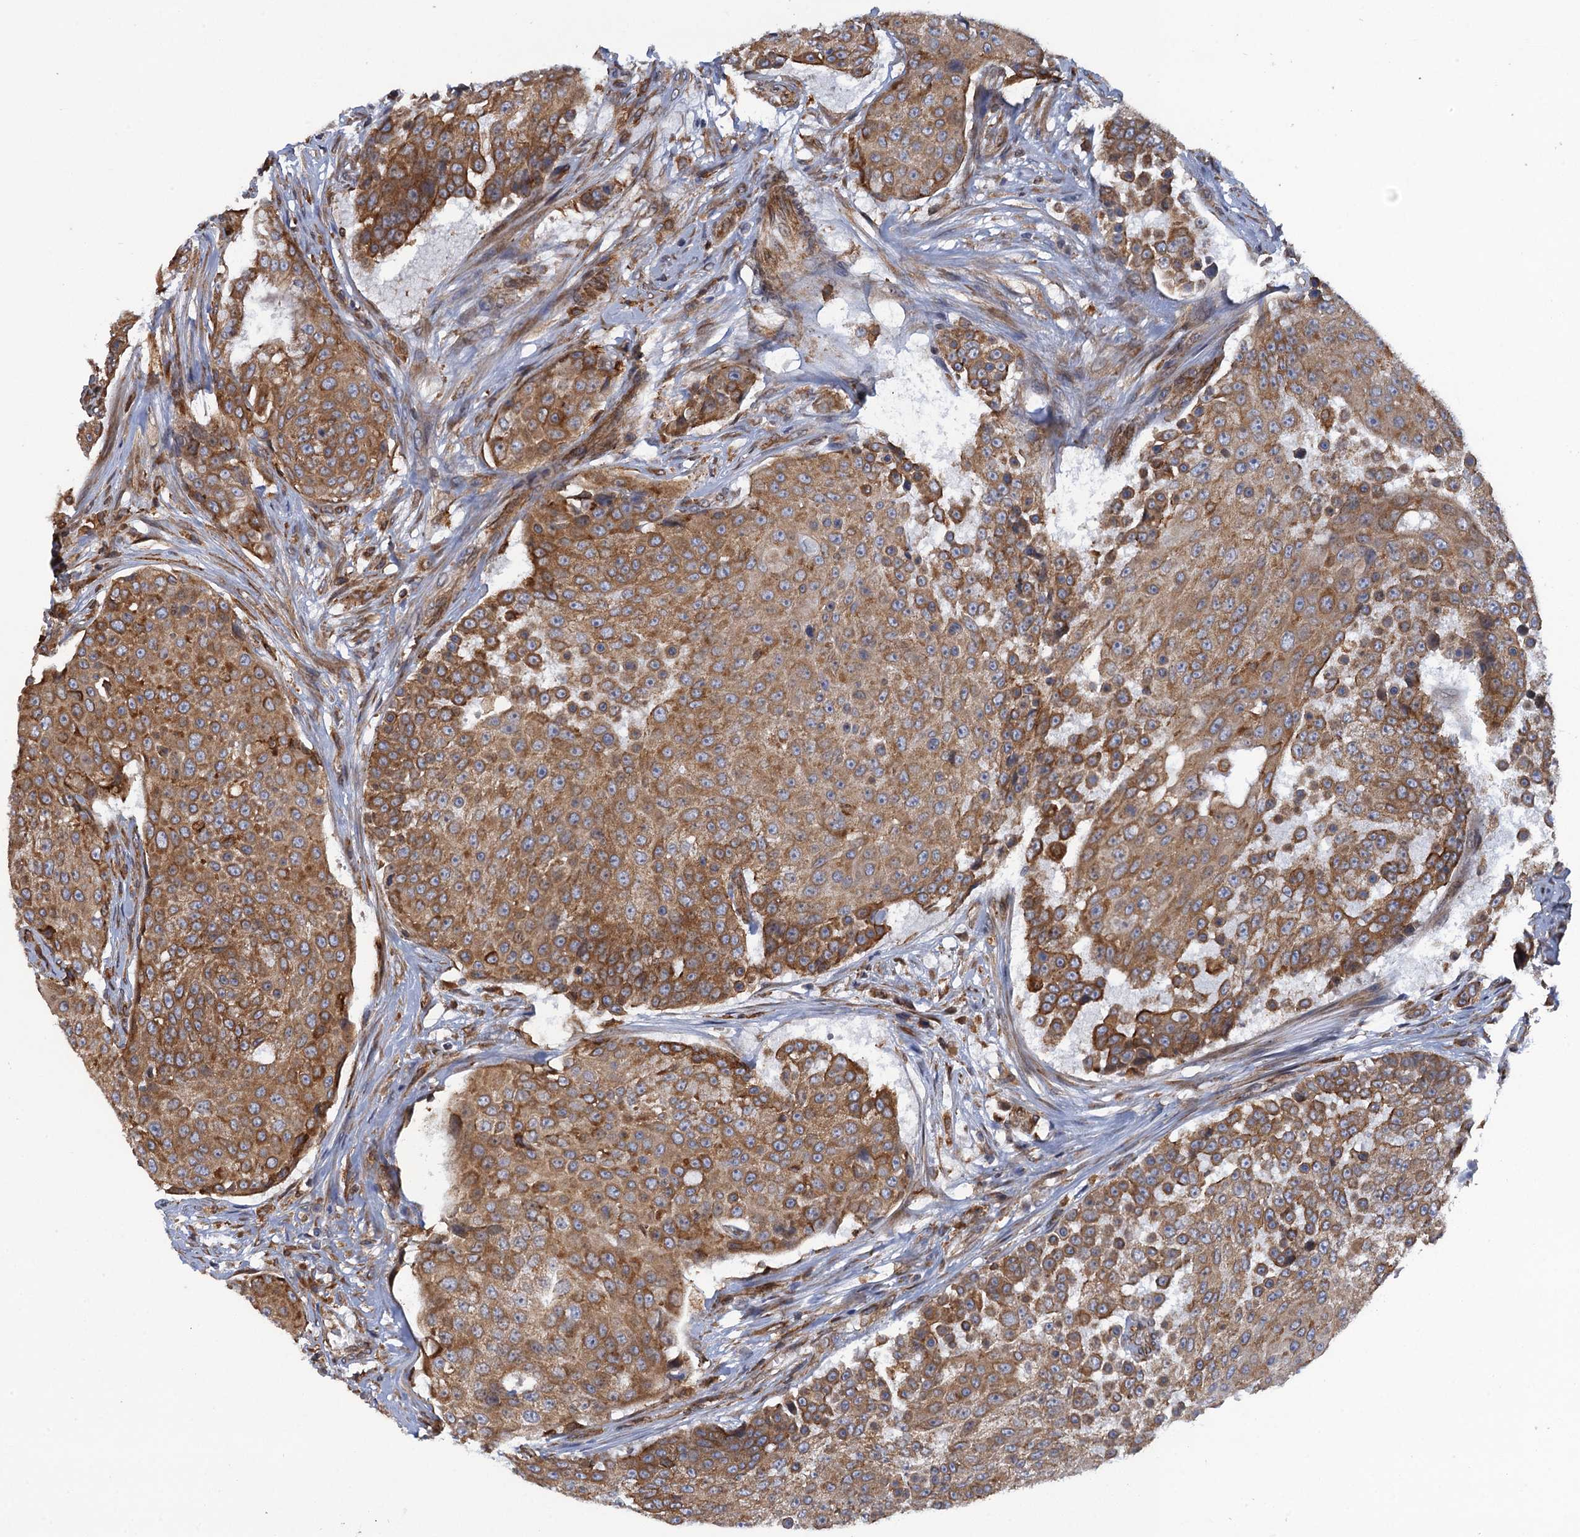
{"staining": {"intensity": "moderate", "quantity": ">75%", "location": "cytoplasmic/membranous"}, "tissue": "urothelial cancer", "cell_type": "Tumor cells", "image_type": "cancer", "snomed": [{"axis": "morphology", "description": "Urothelial carcinoma, High grade"}, {"axis": "topography", "description": "Urinary bladder"}], "caption": "Moderate cytoplasmic/membranous expression for a protein is present in about >75% of tumor cells of urothelial cancer using immunohistochemistry (IHC).", "gene": "ARMC5", "patient": {"sex": "female", "age": 63}}